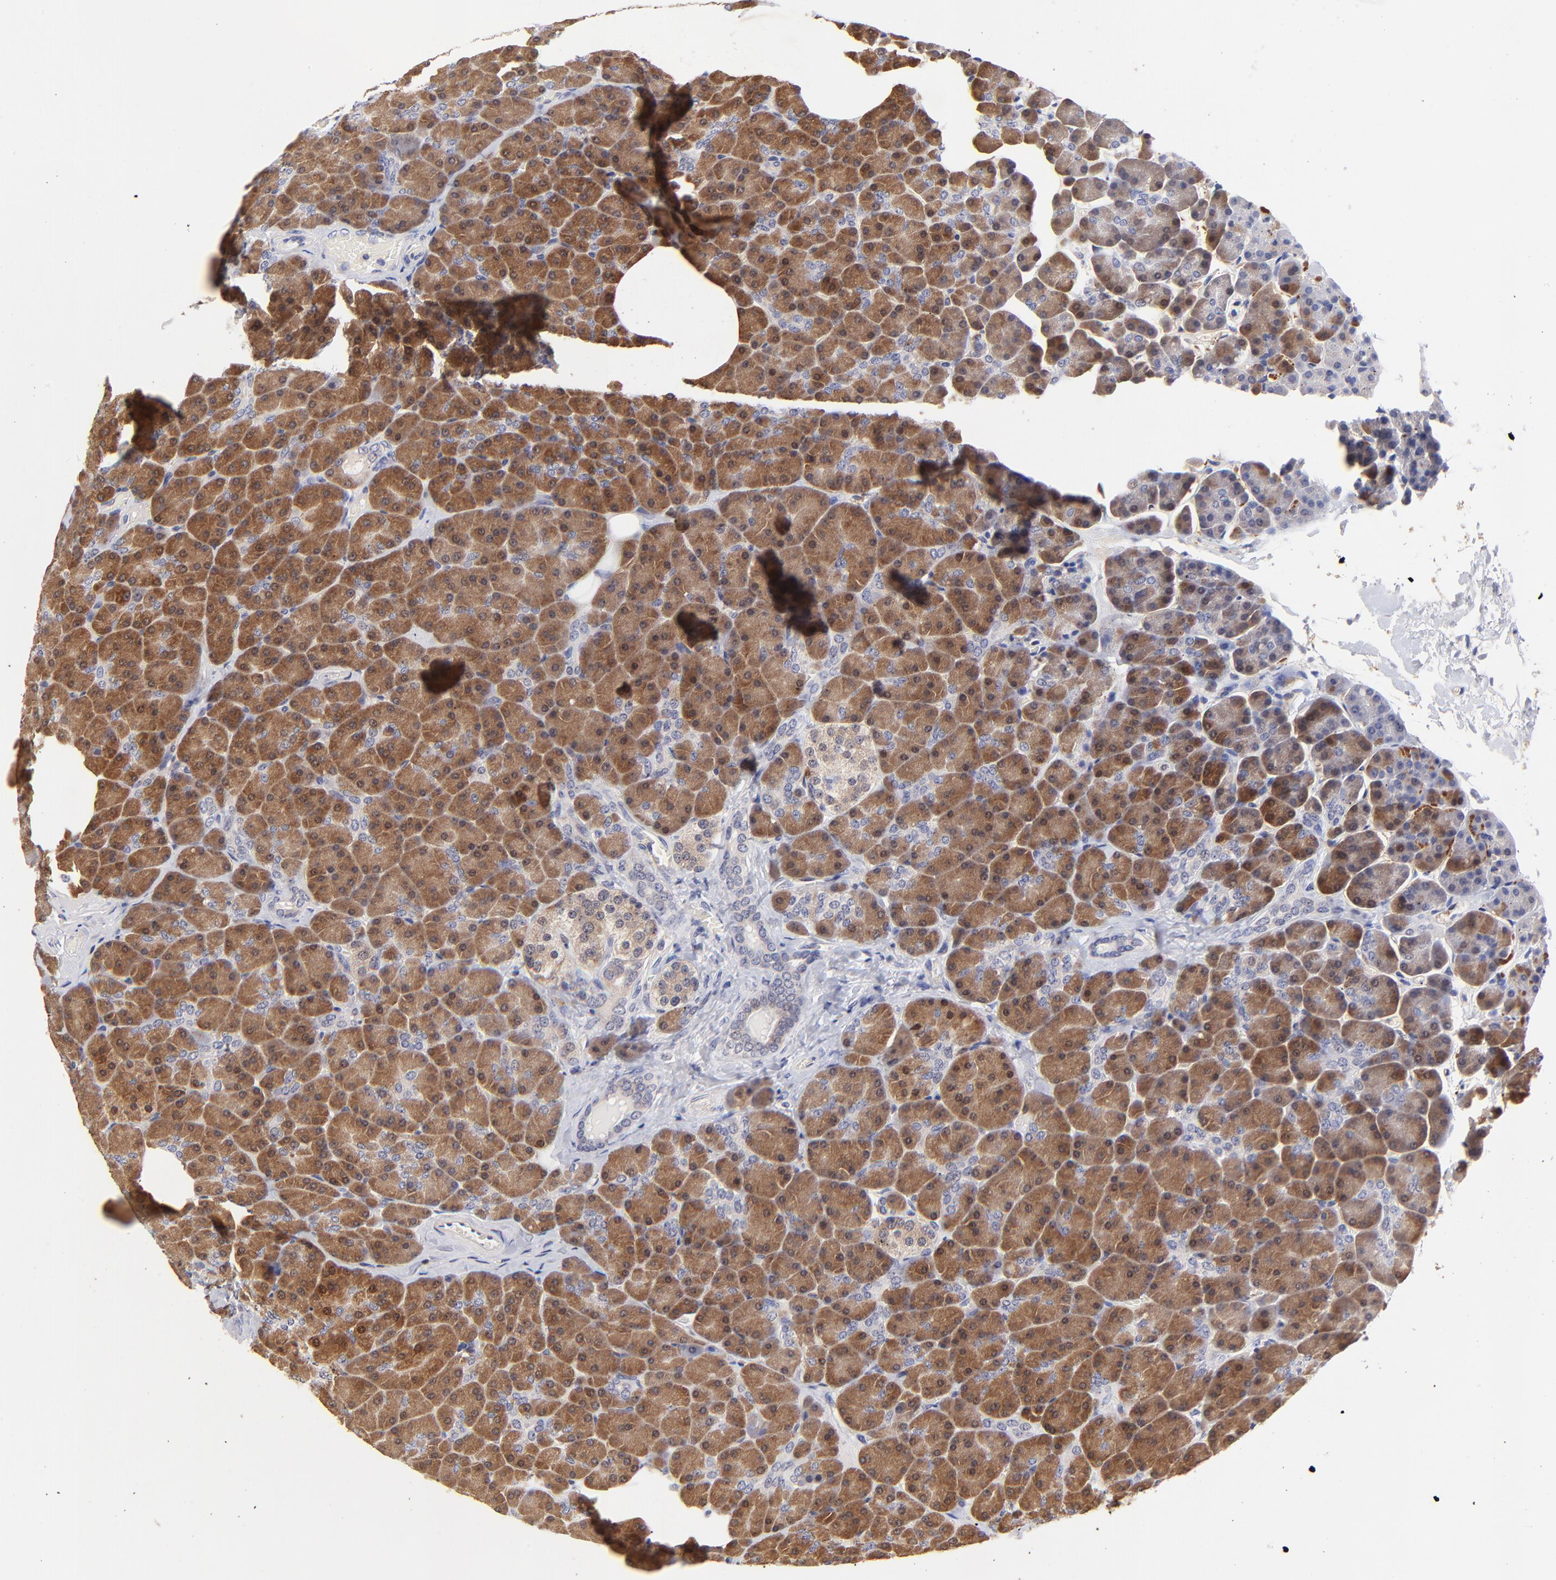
{"staining": {"intensity": "strong", "quantity": ">75%", "location": "cytoplasmic/membranous"}, "tissue": "pancreas", "cell_type": "Exocrine glandular cells", "image_type": "normal", "snomed": [{"axis": "morphology", "description": "Normal tissue, NOS"}, {"axis": "topography", "description": "Pancreas"}], "caption": "High-magnification brightfield microscopy of normal pancreas stained with DAB (brown) and counterstained with hematoxylin (blue). exocrine glandular cells exhibit strong cytoplasmic/membranous expression is appreciated in about>75% of cells.", "gene": "ZNF155", "patient": {"sex": "female", "age": 35}}